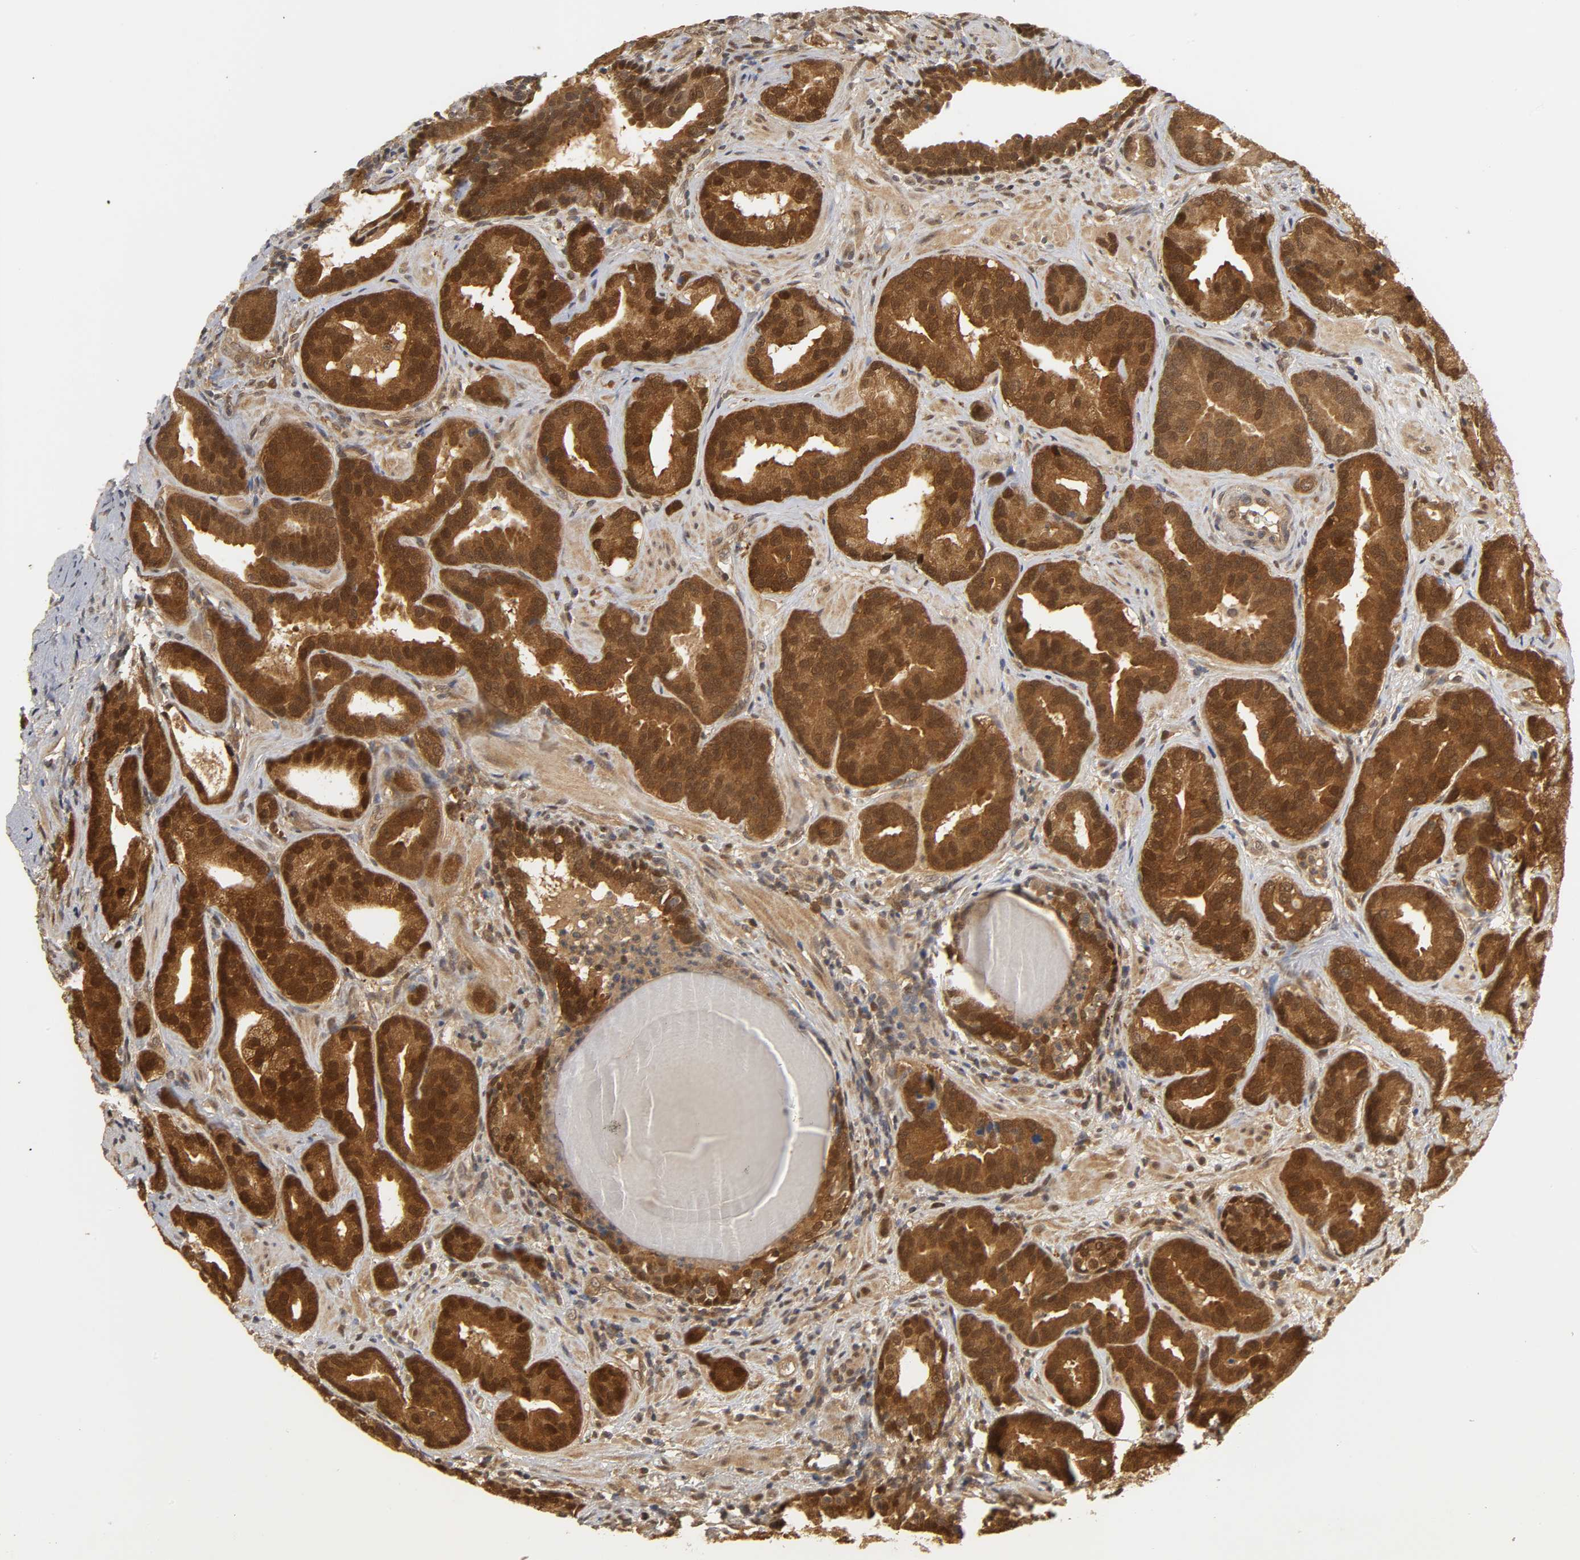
{"staining": {"intensity": "strong", "quantity": ">75%", "location": "cytoplasmic/membranous,nuclear"}, "tissue": "prostate cancer", "cell_type": "Tumor cells", "image_type": "cancer", "snomed": [{"axis": "morphology", "description": "Adenocarcinoma, Low grade"}, {"axis": "topography", "description": "Prostate"}], "caption": "Tumor cells display high levels of strong cytoplasmic/membranous and nuclear expression in approximately >75% of cells in human prostate cancer (low-grade adenocarcinoma).", "gene": "PARK7", "patient": {"sex": "male", "age": 59}}